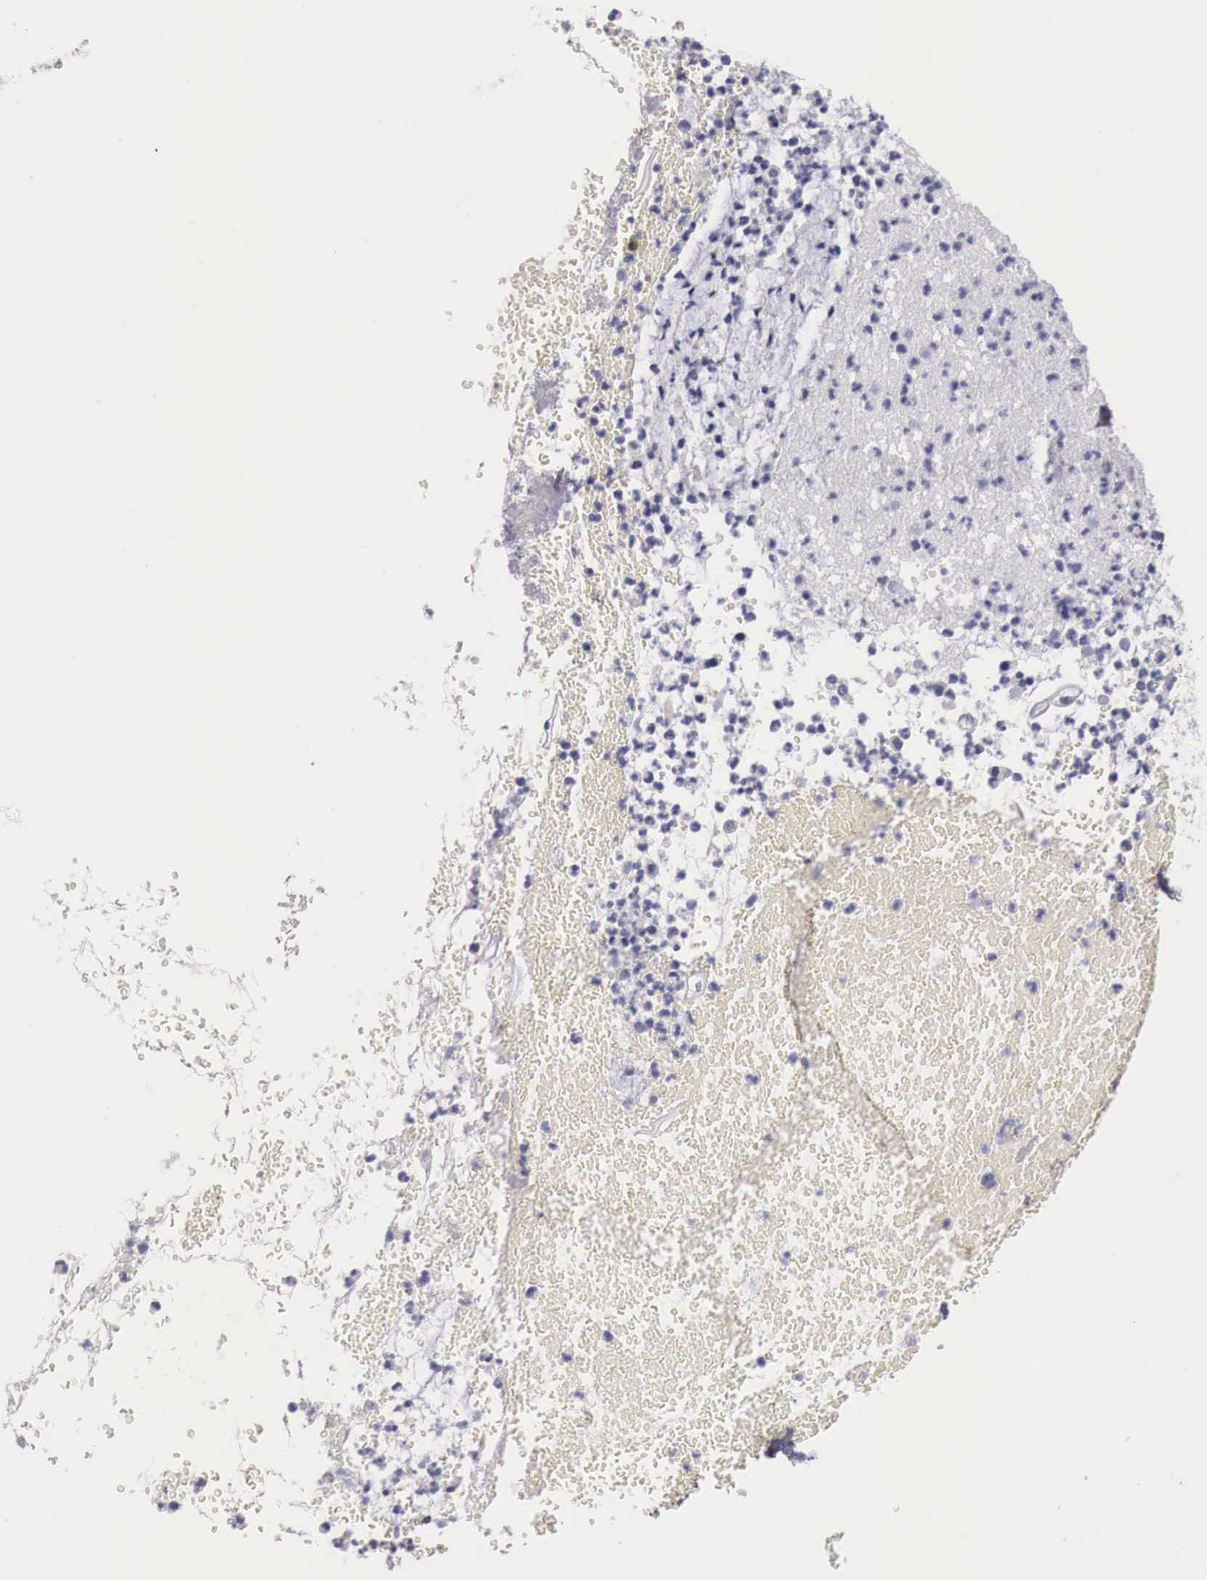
{"staining": {"intensity": "negative", "quantity": "none", "location": "none"}, "tissue": "cervical cancer", "cell_type": "Tumor cells", "image_type": "cancer", "snomed": [{"axis": "morphology", "description": "Adenocarcinoma, NOS"}, {"axis": "topography", "description": "Cervix"}], "caption": "This is a micrograph of IHC staining of cervical cancer (adenocarcinoma), which shows no positivity in tumor cells.", "gene": "ENOX2", "patient": {"sex": "female", "age": 41}}